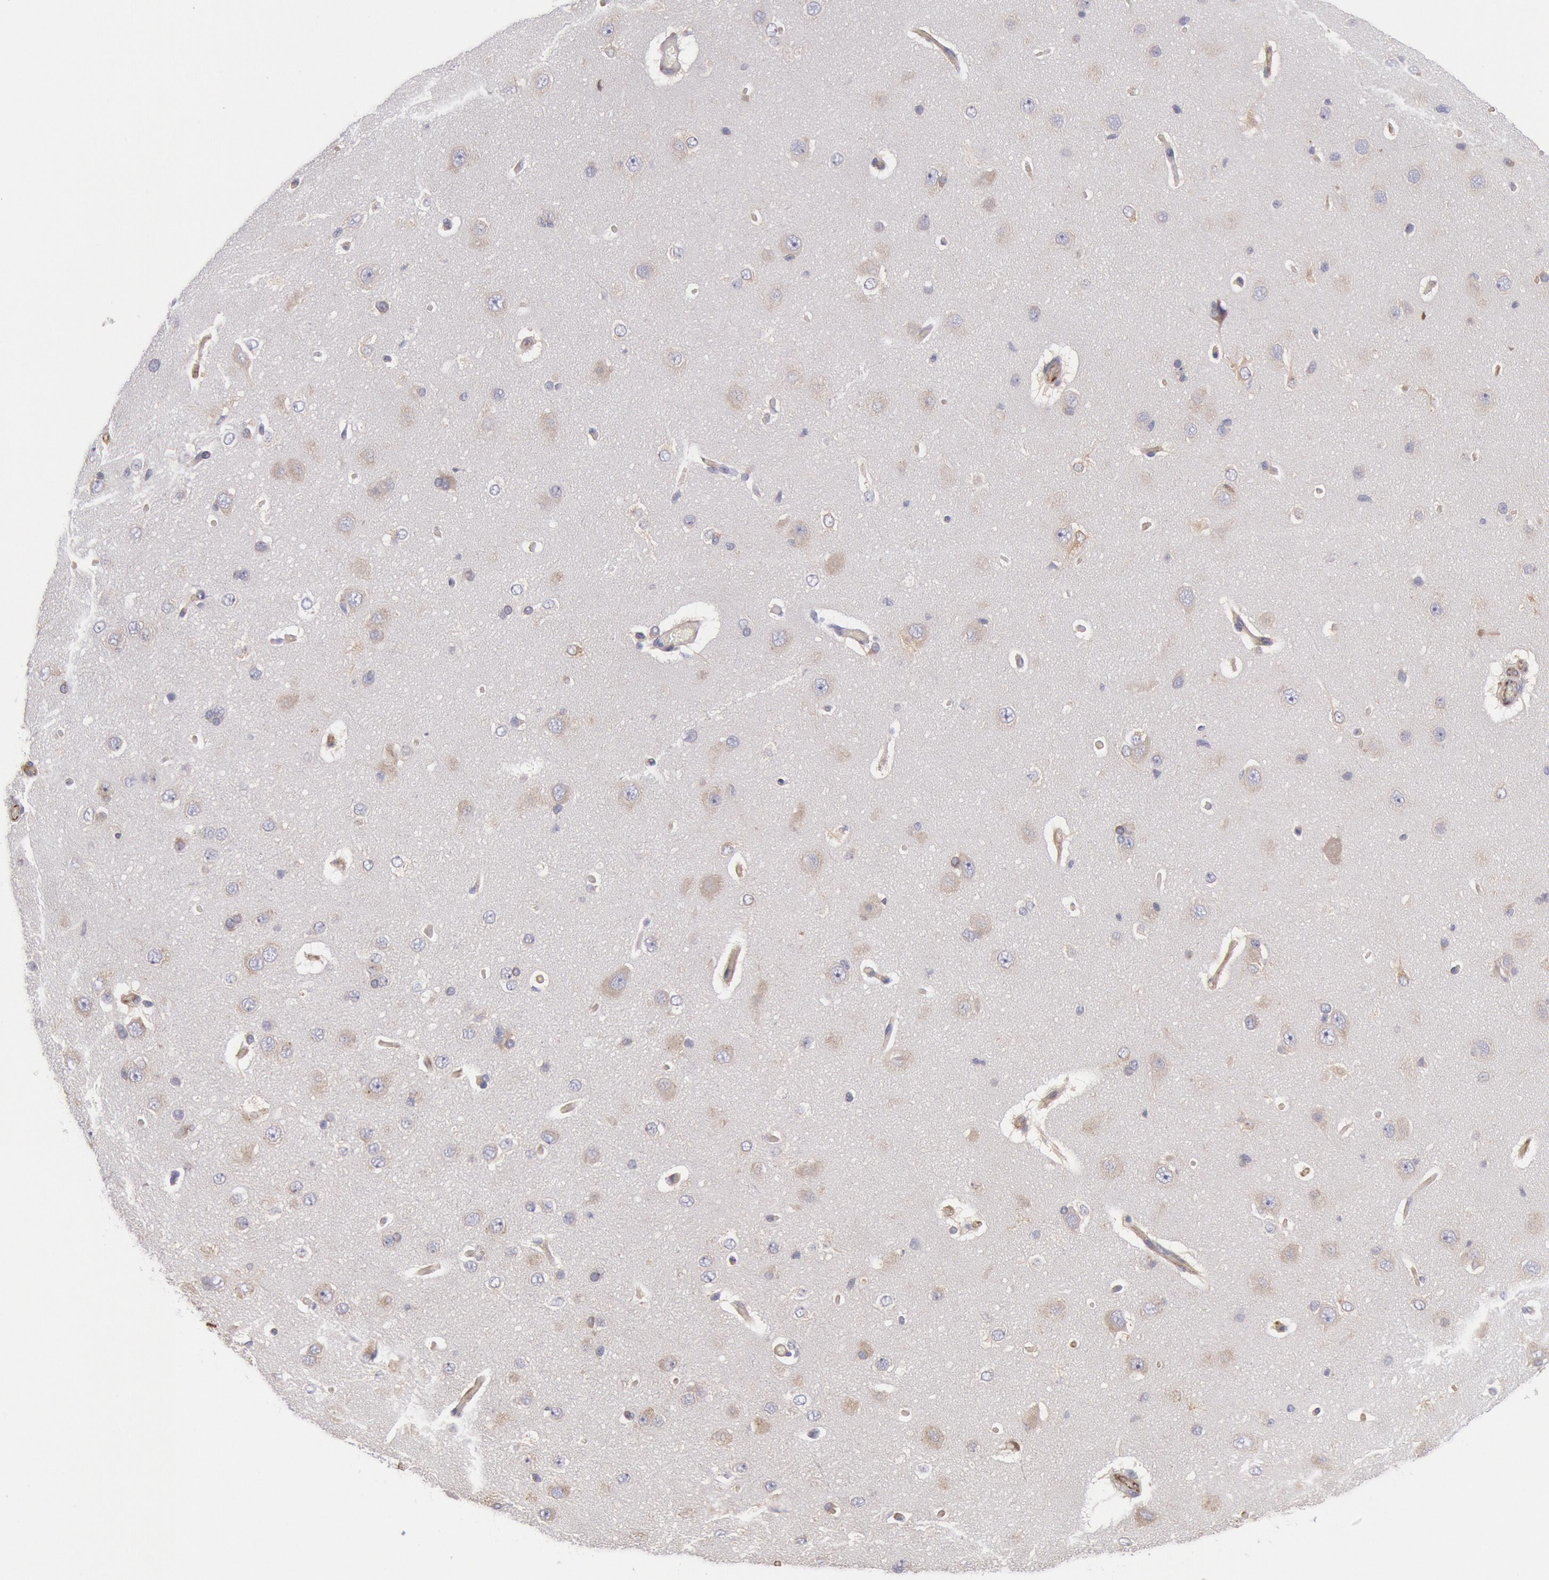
{"staining": {"intensity": "moderate", "quantity": ">75%", "location": "cytoplasmic/membranous"}, "tissue": "cerebral cortex", "cell_type": "Endothelial cells", "image_type": "normal", "snomed": [{"axis": "morphology", "description": "Normal tissue, NOS"}, {"axis": "topography", "description": "Cerebral cortex"}], "caption": "DAB immunohistochemical staining of benign human cerebral cortex exhibits moderate cytoplasmic/membranous protein expression in about >75% of endothelial cells.", "gene": "RNF139", "patient": {"sex": "female", "age": 45}}